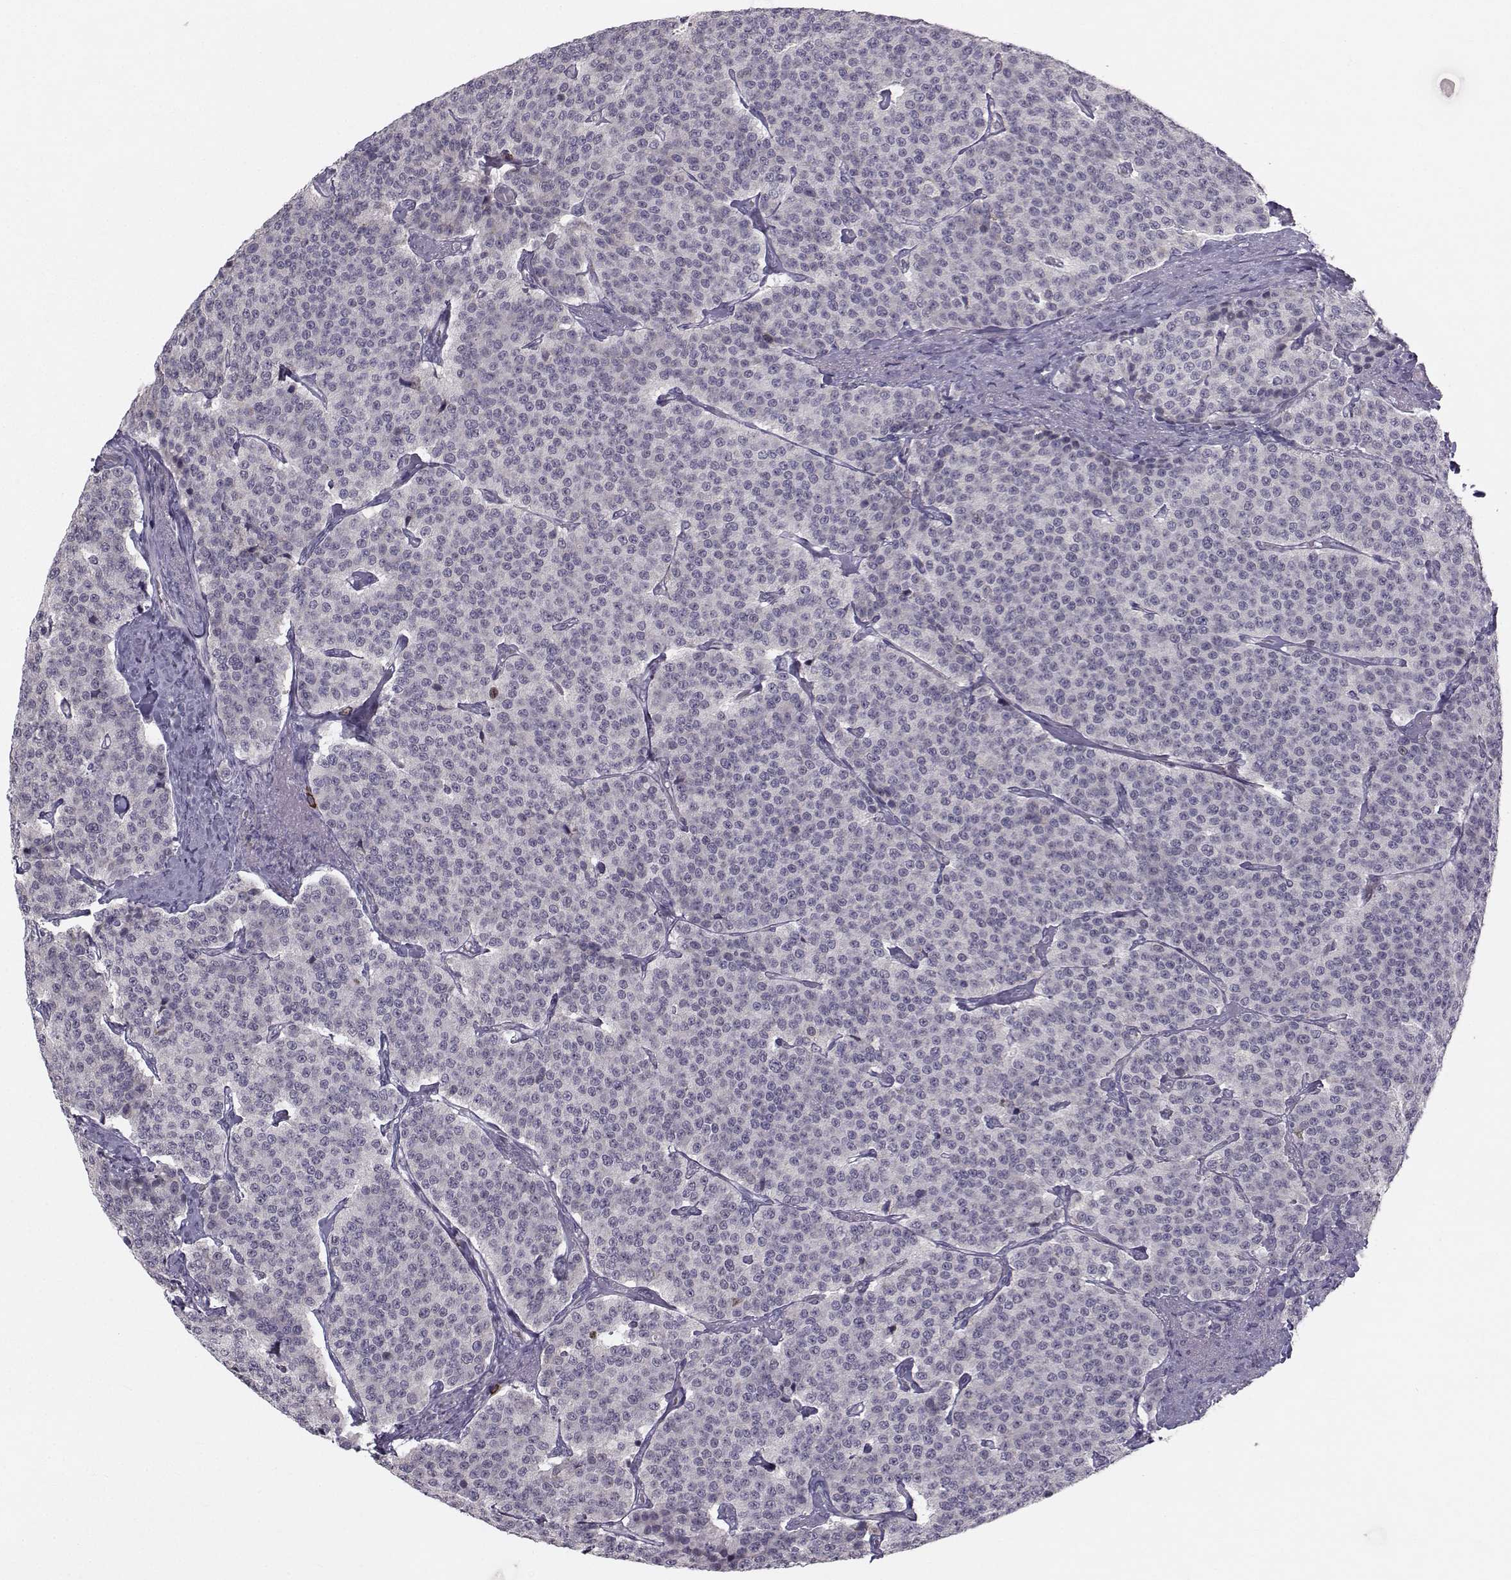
{"staining": {"intensity": "negative", "quantity": "none", "location": "none"}, "tissue": "carcinoid", "cell_type": "Tumor cells", "image_type": "cancer", "snomed": [{"axis": "morphology", "description": "Carcinoid, malignant, NOS"}, {"axis": "topography", "description": "Small intestine"}], "caption": "There is no significant staining in tumor cells of malignant carcinoid. (DAB immunohistochemistry (IHC) visualized using brightfield microscopy, high magnification).", "gene": "LRP8", "patient": {"sex": "female", "age": 58}}